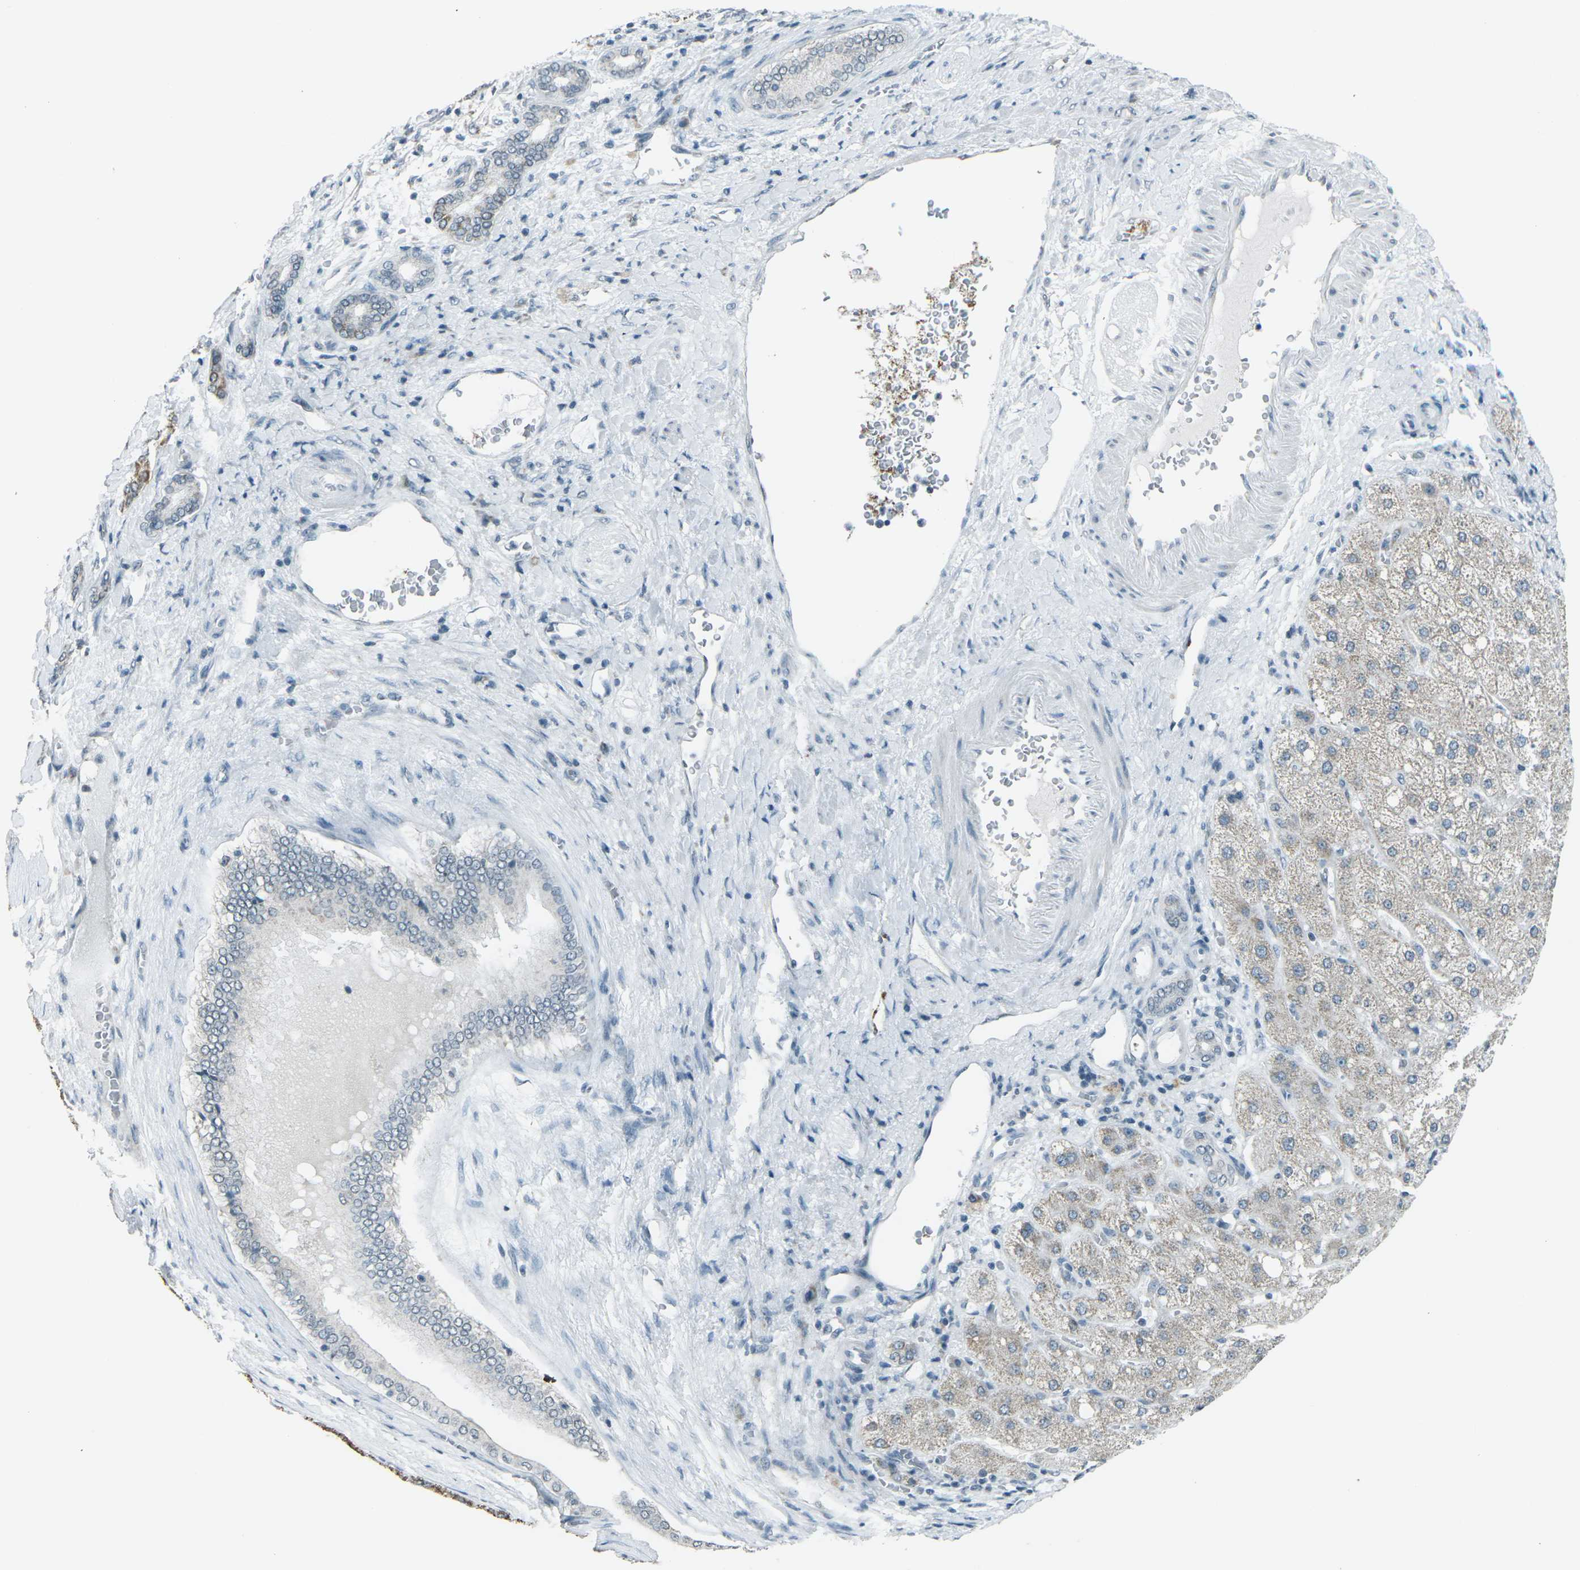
{"staining": {"intensity": "moderate", "quantity": "25%-75%", "location": "cytoplasmic/membranous"}, "tissue": "liver cancer", "cell_type": "Tumor cells", "image_type": "cancer", "snomed": [{"axis": "morphology", "description": "Carcinoma, Hepatocellular, NOS"}, {"axis": "topography", "description": "Liver"}], "caption": "Protein staining by immunohistochemistry (IHC) reveals moderate cytoplasmic/membranous staining in about 25%-75% of tumor cells in liver cancer. Immunohistochemistry stains the protein in brown and the nuclei are stained blue.", "gene": "H2BC1", "patient": {"sex": "male", "age": 80}}